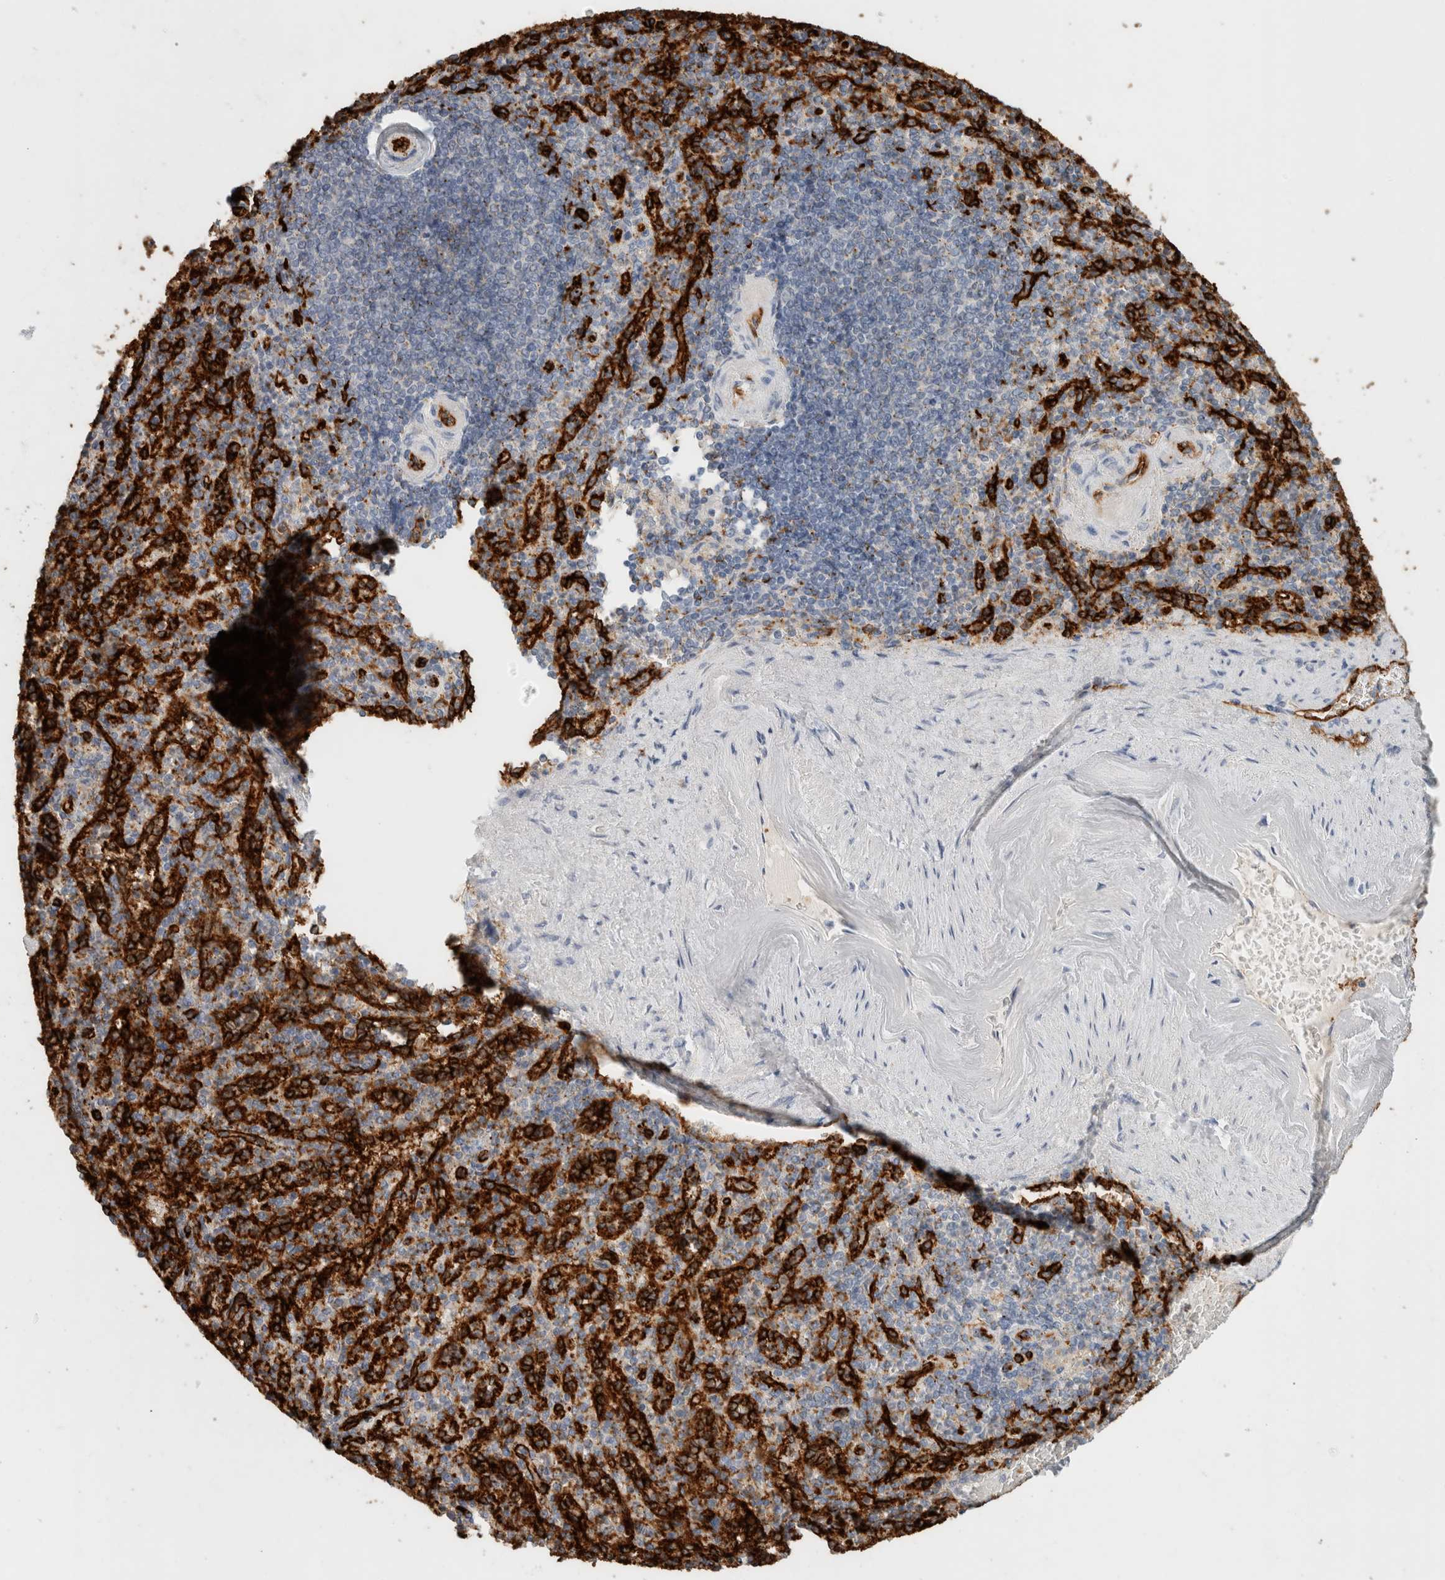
{"staining": {"intensity": "negative", "quantity": "none", "location": "none"}, "tissue": "spleen", "cell_type": "Cells in red pulp", "image_type": "normal", "snomed": [{"axis": "morphology", "description": "Normal tissue, NOS"}, {"axis": "topography", "description": "Spleen"}], "caption": "Cells in red pulp show no significant positivity in normal spleen. (IHC, brightfield microscopy, high magnification).", "gene": "CD36", "patient": {"sex": "female", "age": 74}}